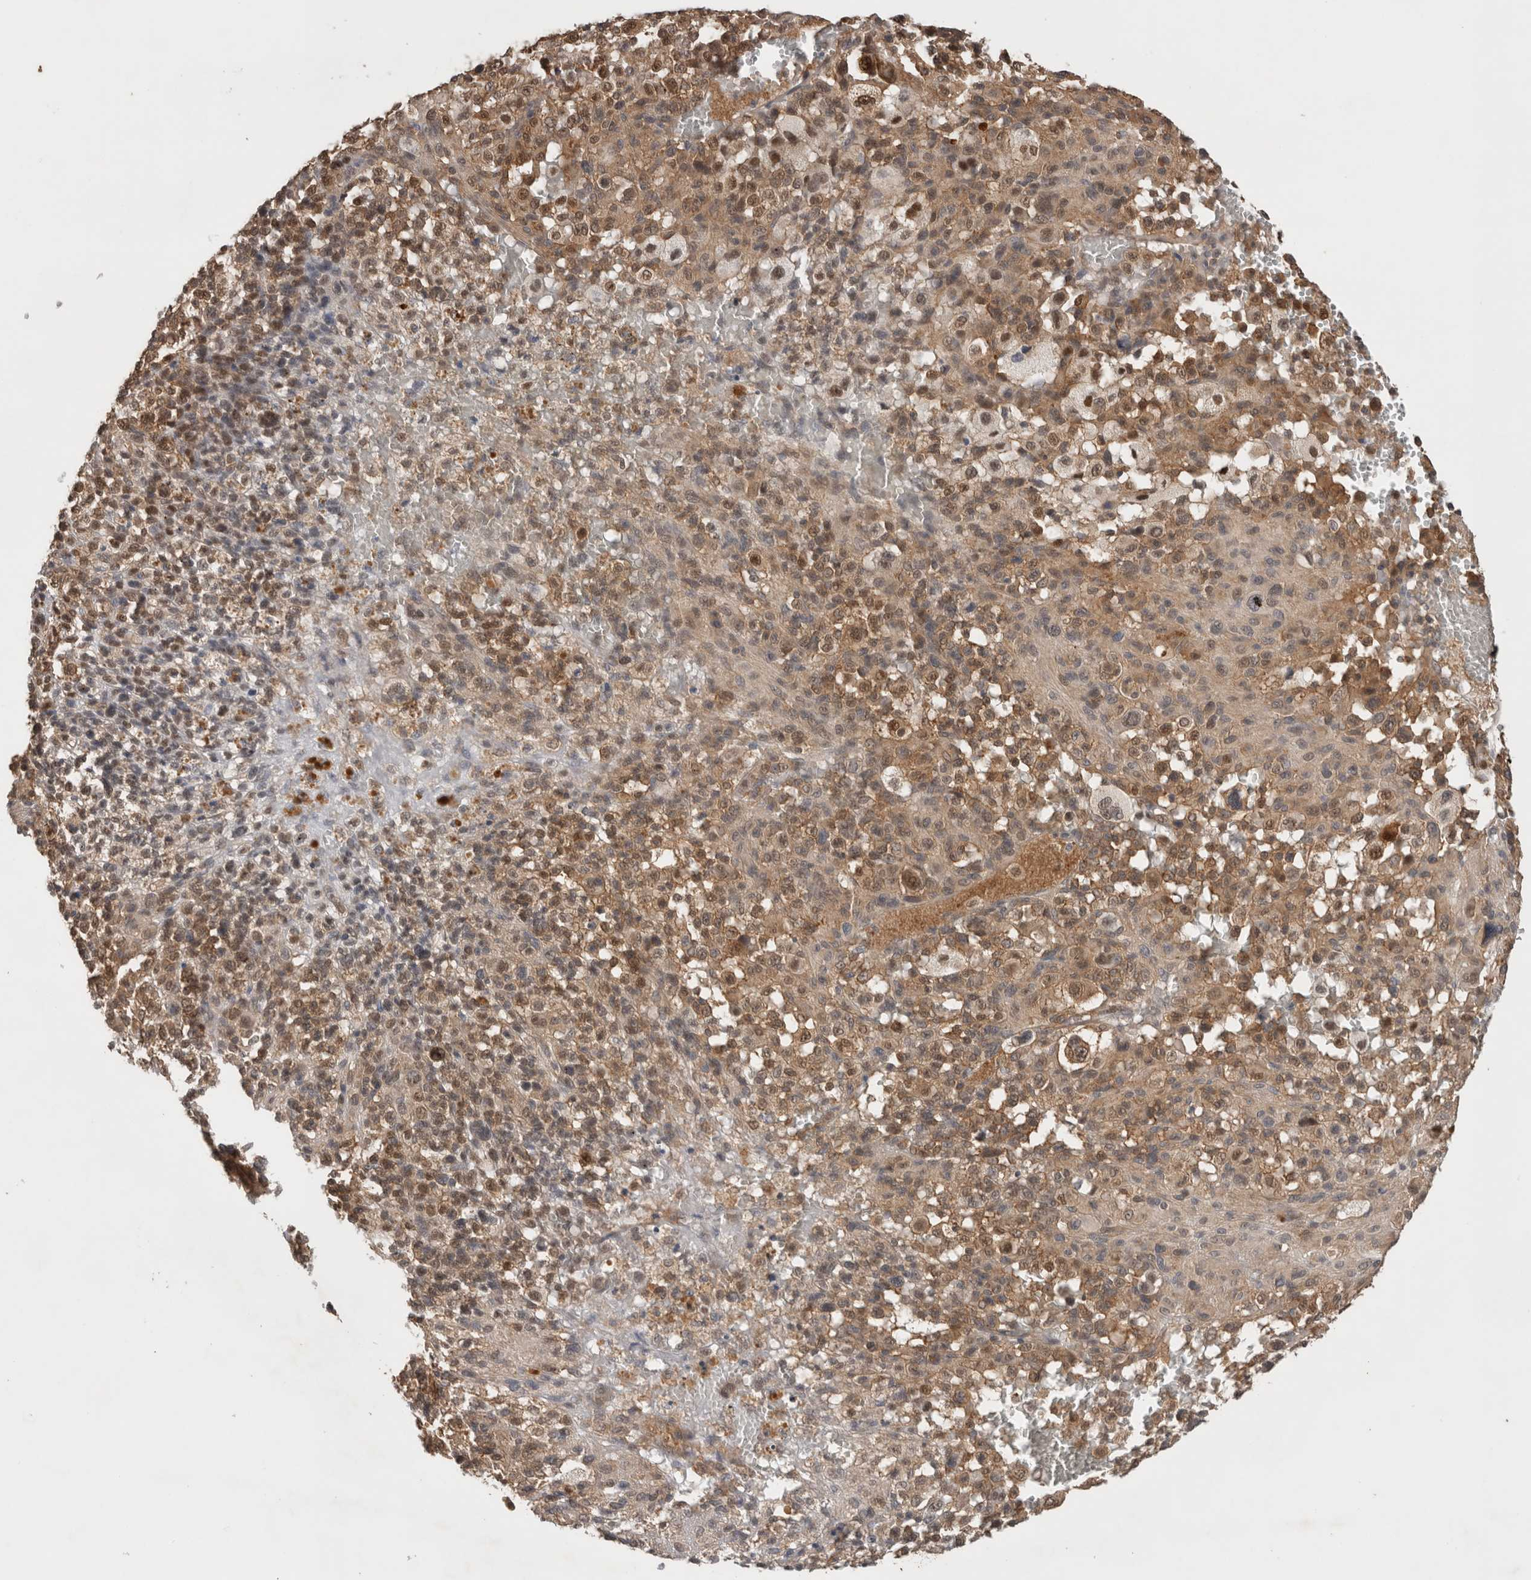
{"staining": {"intensity": "moderate", "quantity": "25%-75%", "location": "cytoplasmic/membranous,nuclear"}, "tissue": "melanoma", "cell_type": "Tumor cells", "image_type": "cancer", "snomed": [{"axis": "morphology", "description": "Malignant melanoma, Metastatic site"}, {"axis": "topography", "description": "Skin"}], "caption": "Brown immunohistochemical staining in human melanoma exhibits moderate cytoplasmic/membranous and nuclear positivity in approximately 25%-75% of tumor cells. The staining was performed using DAB (3,3'-diaminobenzidine) to visualize the protein expression in brown, while the nuclei were stained in blue with hematoxylin (Magnification: 20x).", "gene": "OTUD7B", "patient": {"sex": "female", "age": 74}}